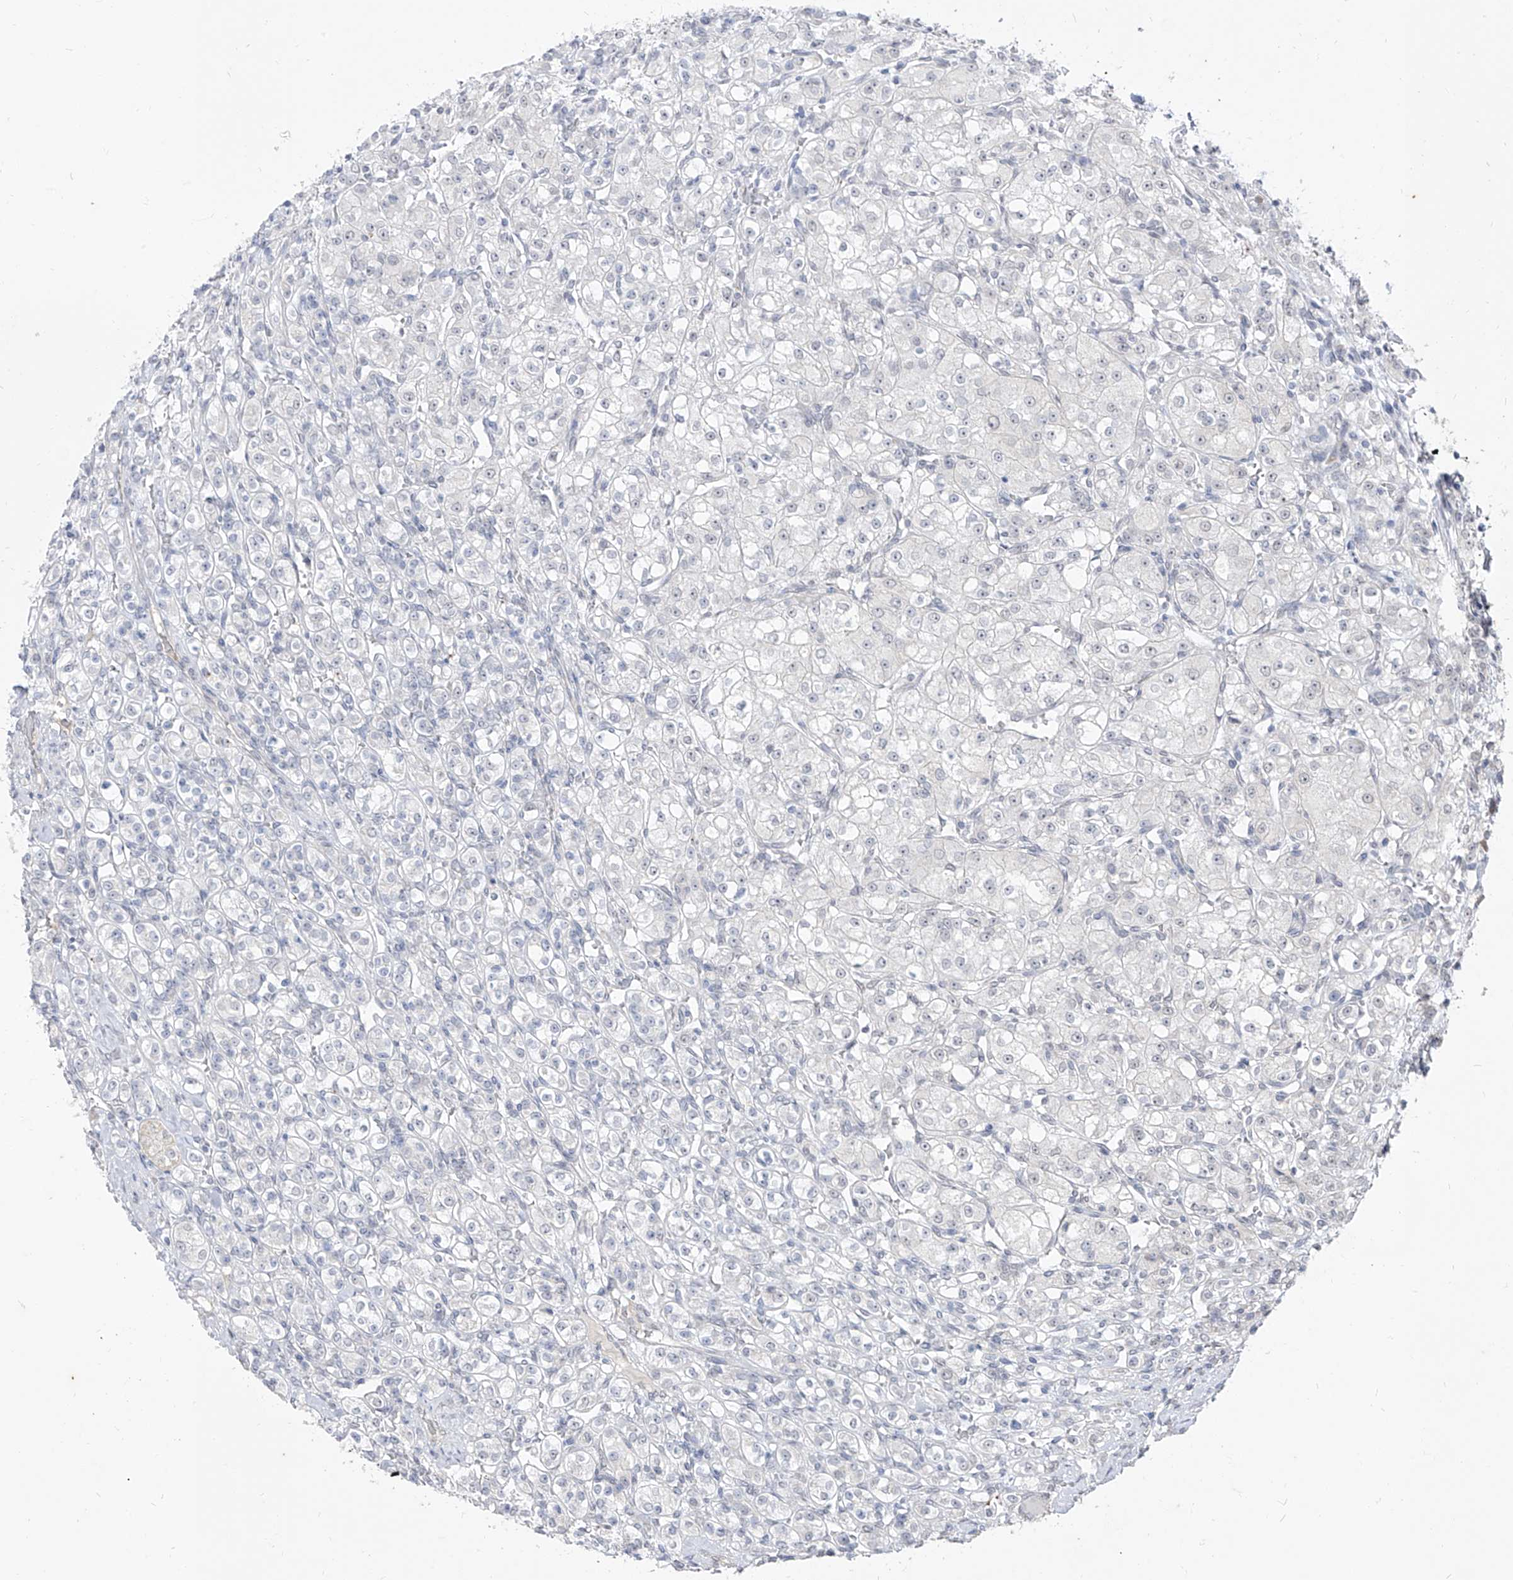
{"staining": {"intensity": "negative", "quantity": "none", "location": "none"}, "tissue": "renal cancer", "cell_type": "Tumor cells", "image_type": "cancer", "snomed": [{"axis": "morphology", "description": "Adenocarcinoma, NOS"}, {"axis": "topography", "description": "Kidney"}], "caption": "Histopathology image shows no significant protein positivity in tumor cells of renal cancer (adenocarcinoma).", "gene": "PHF20L1", "patient": {"sex": "male", "age": 77}}